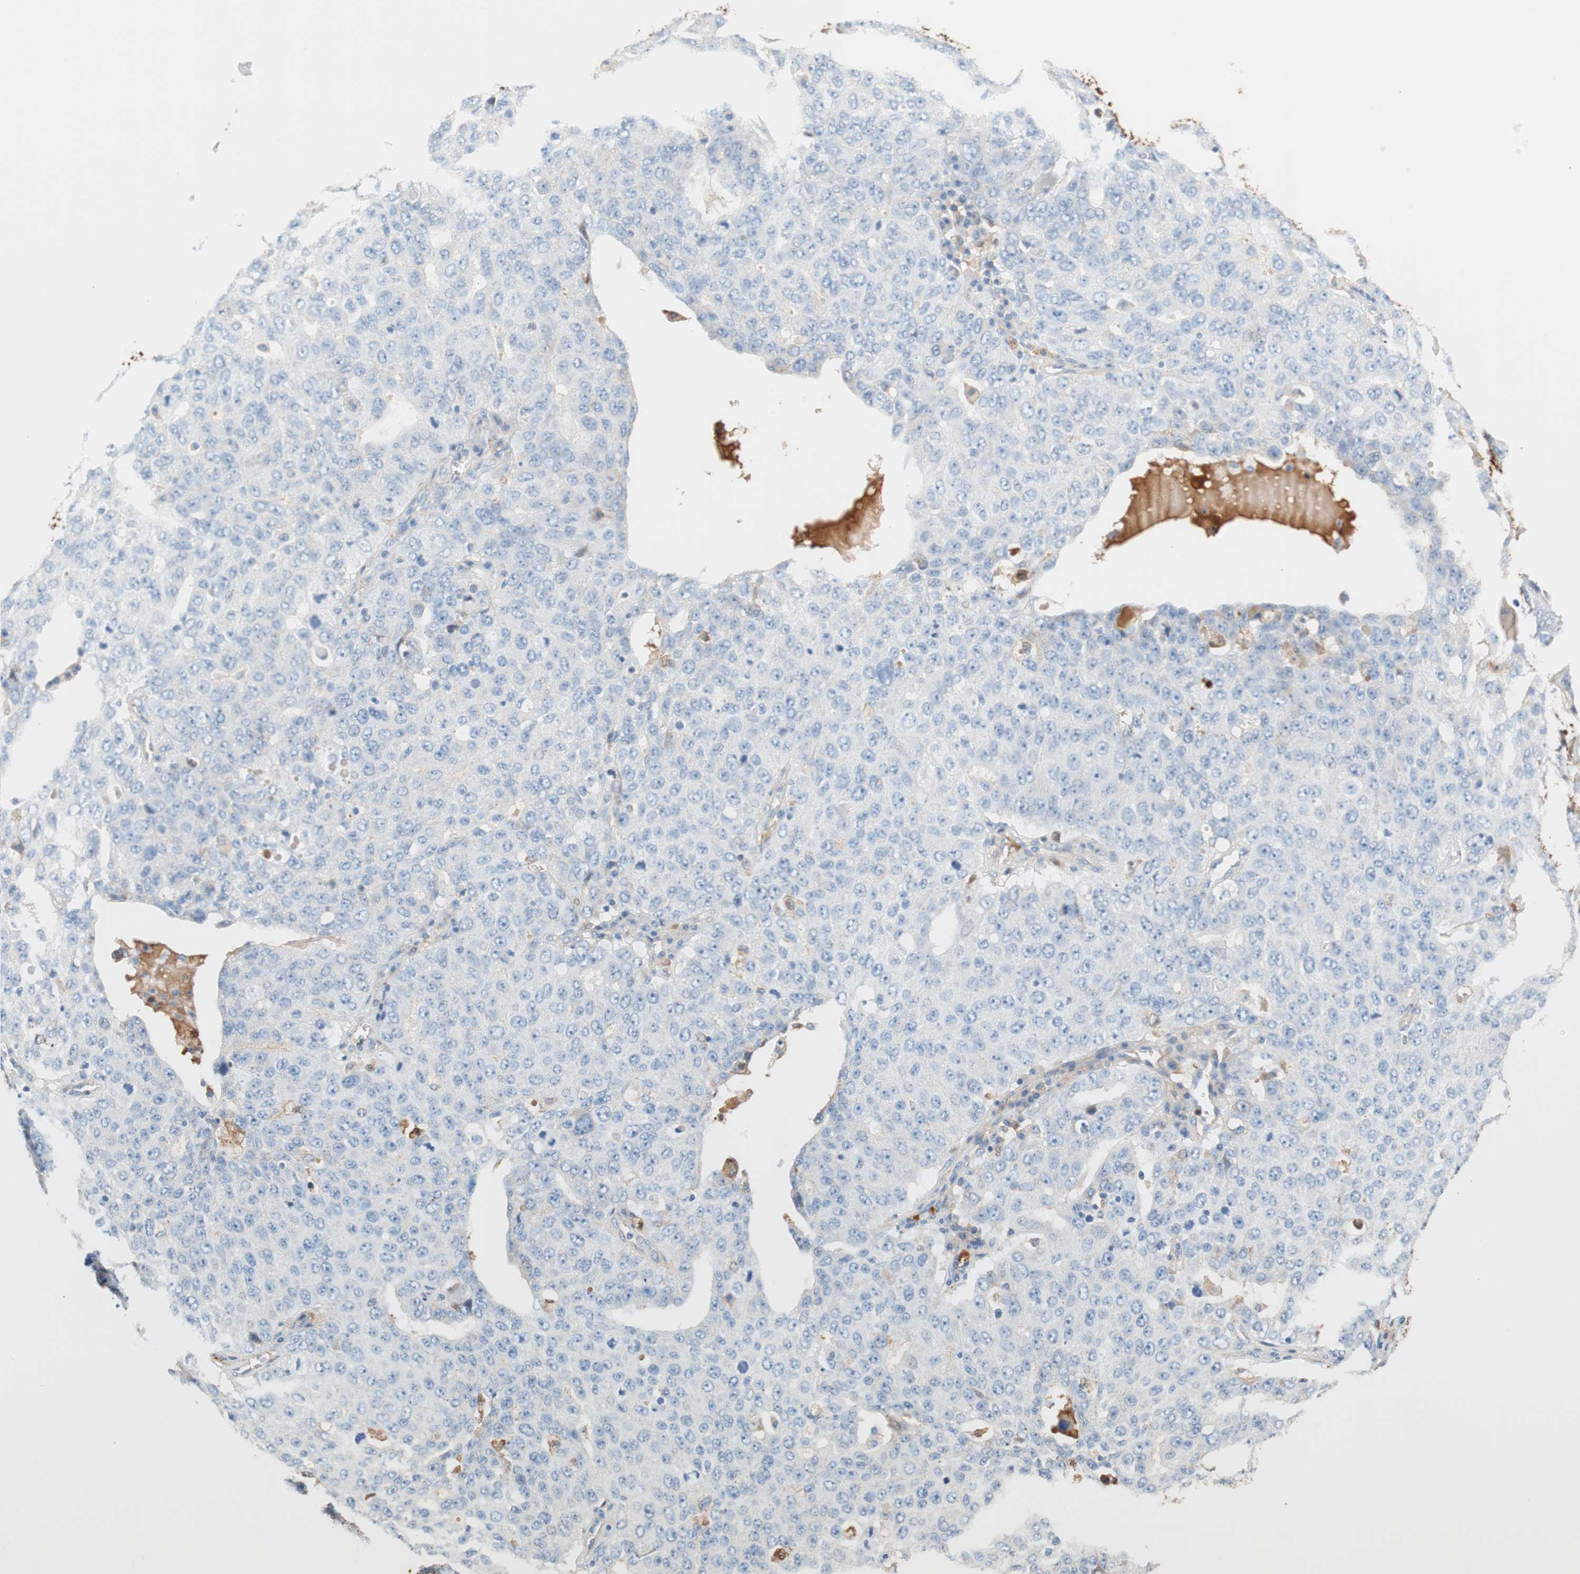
{"staining": {"intensity": "weak", "quantity": "25%-75%", "location": "cytoplasmic/membranous"}, "tissue": "ovarian cancer", "cell_type": "Tumor cells", "image_type": "cancer", "snomed": [{"axis": "morphology", "description": "Carcinoma, endometroid"}, {"axis": "topography", "description": "Ovary"}], "caption": "Tumor cells reveal weak cytoplasmic/membranous expression in approximately 25%-75% of cells in endometroid carcinoma (ovarian). The staining was performed using DAB (3,3'-diaminobenzidine), with brown indicating positive protein expression. Nuclei are stained blue with hematoxylin.", "gene": "RBP4", "patient": {"sex": "female", "age": 62}}